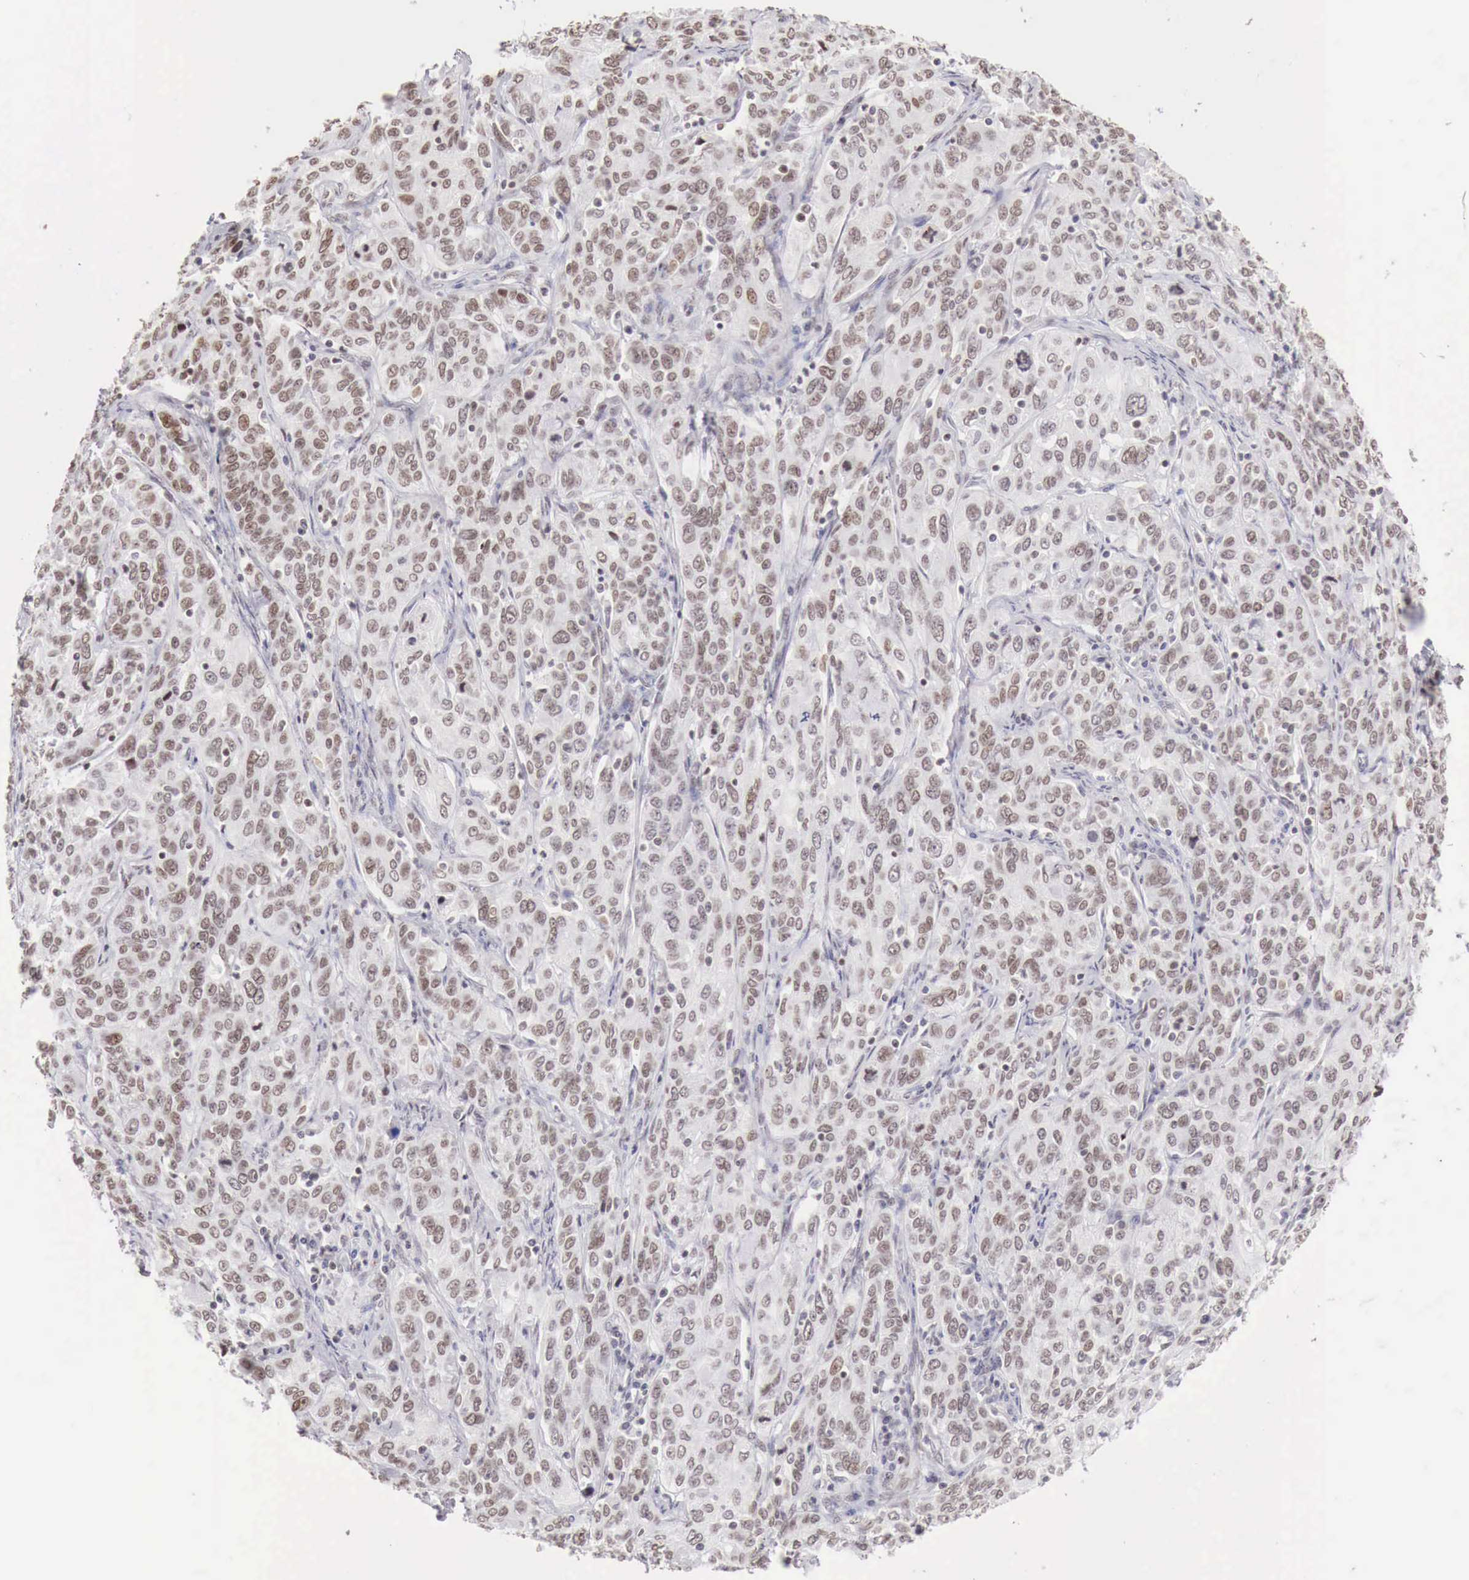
{"staining": {"intensity": "weak", "quantity": "25%-75%", "location": "nuclear"}, "tissue": "cervical cancer", "cell_type": "Tumor cells", "image_type": "cancer", "snomed": [{"axis": "morphology", "description": "Squamous cell carcinoma, NOS"}, {"axis": "topography", "description": "Cervix"}], "caption": "A histopathology image of human cervical squamous cell carcinoma stained for a protein shows weak nuclear brown staining in tumor cells.", "gene": "PHF14", "patient": {"sex": "female", "age": 38}}